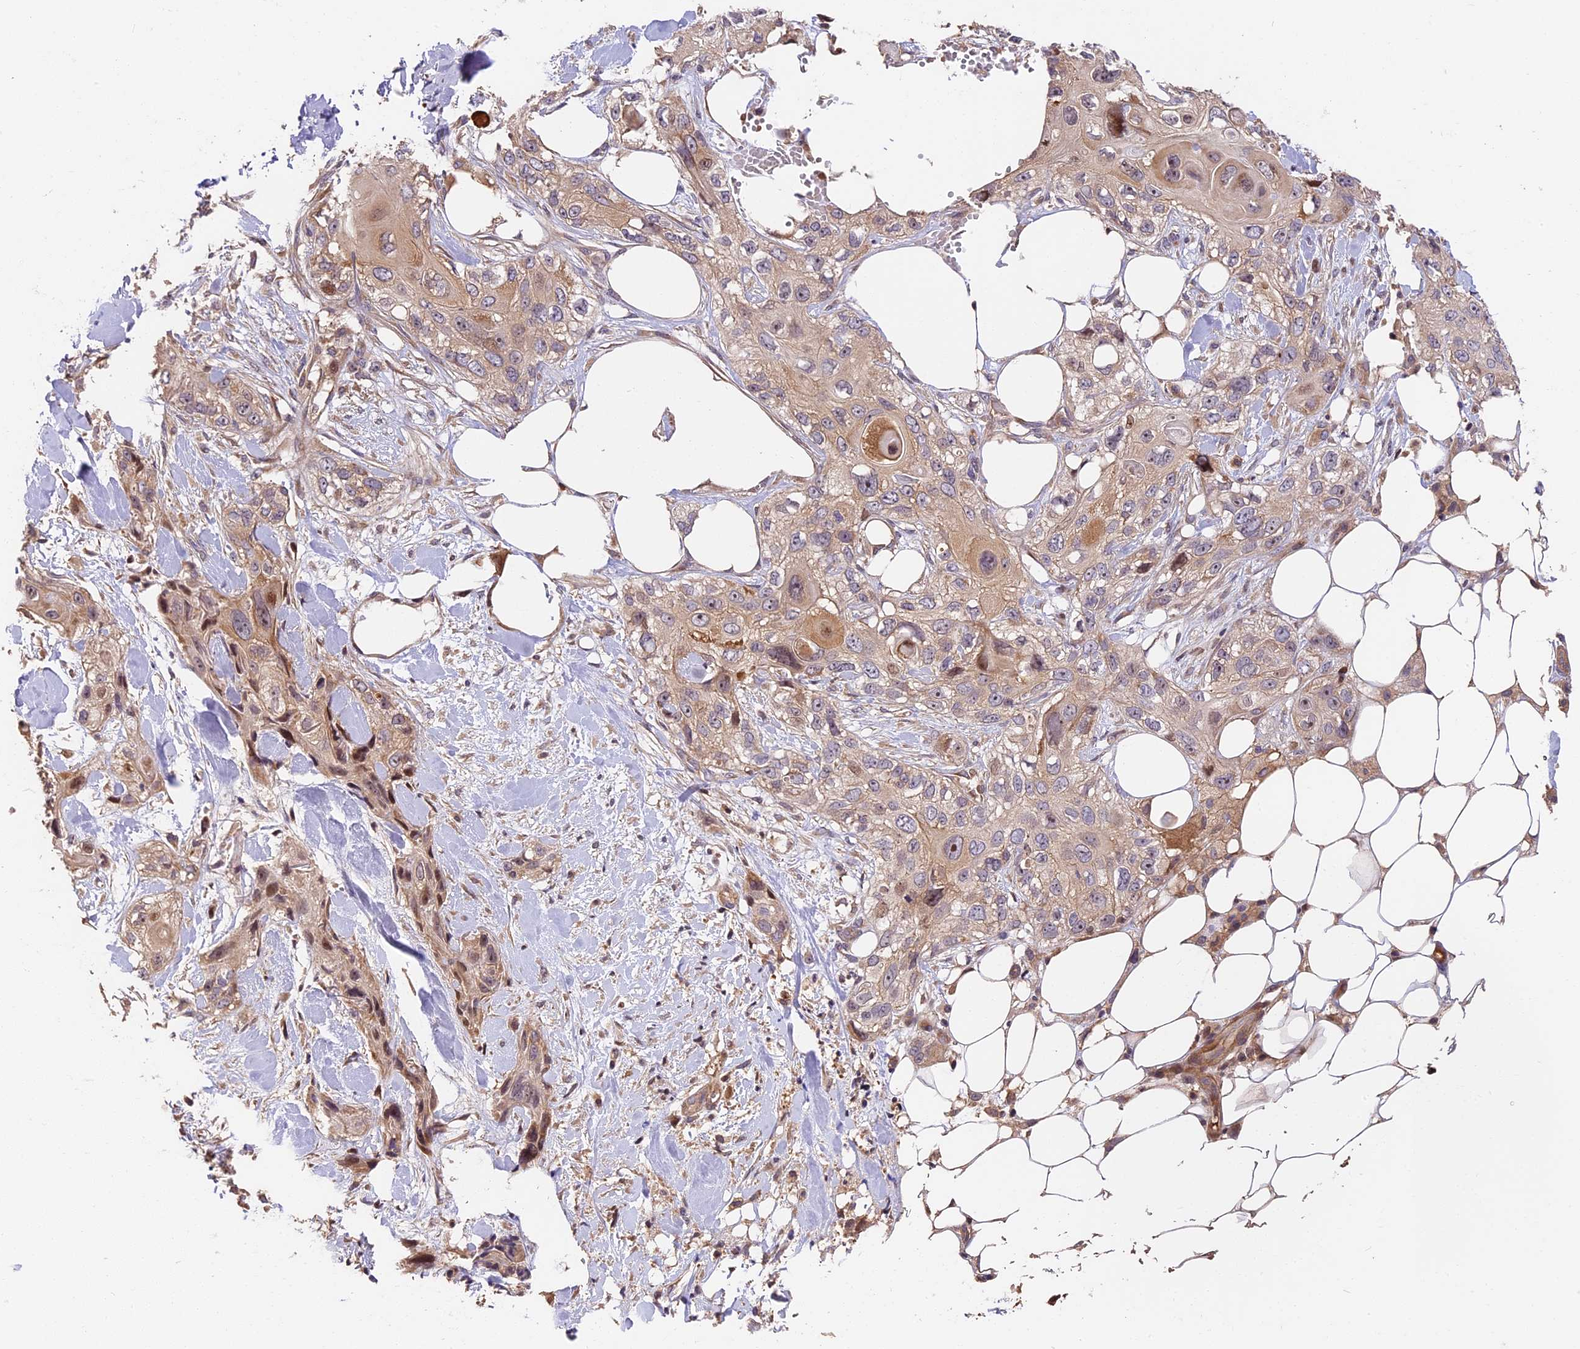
{"staining": {"intensity": "moderate", "quantity": "<25%", "location": "cytoplasmic/membranous,nuclear"}, "tissue": "skin cancer", "cell_type": "Tumor cells", "image_type": "cancer", "snomed": [{"axis": "morphology", "description": "Normal tissue, NOS"}, {"axis": "morphology", "description": "Squamous cell carcinoma, NOS"}, {"axis": "topography", "description": "Skin"}], "caption": "A high-resolution histopathology image shows immunohistochemistry (IHC) staining of skin cancer, which displays moderate cytoplasmic/membranous and nuclear staining in about <25% of tumor cells.", "gene": "ARHGAP17", "patient": {"sex": "male", "age": 72}}